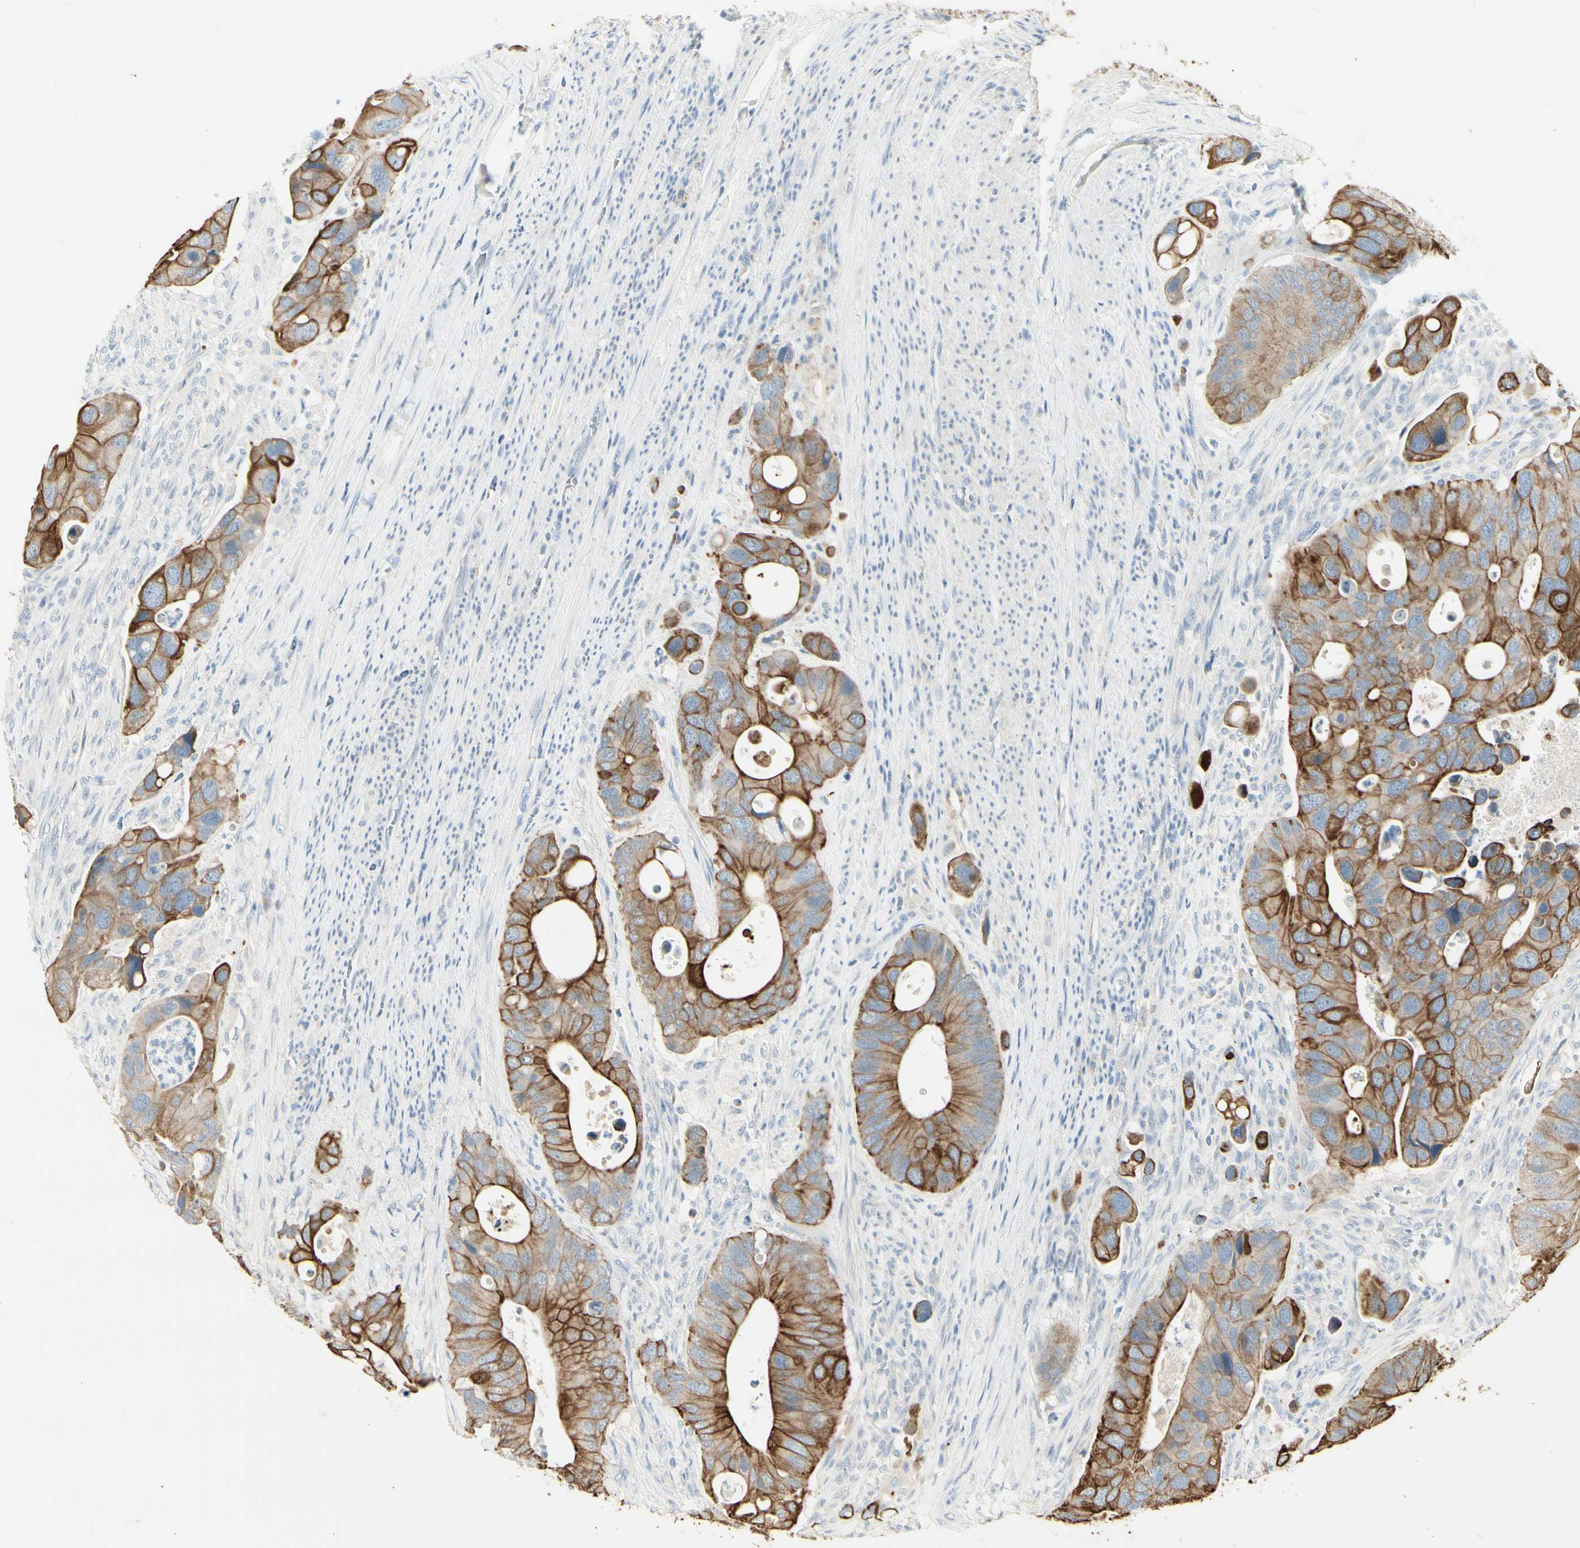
{"staining": {"intensity": "strong", "quantity": ">75%", "location": "cytoplasmic/membranous"}, "tissue": "colorectal cancer", "cell_type": "Tumor cells", "image_type": "cancer", "snomed": [{"axis": "morphology", "description": "Adenocarcinoma, NOS"}, {"axis": "topography", "description": "Rectum"}], "caption": "DAB immunohistochemical staining of human colorectal cancer exhibits strong cytoplasmic/membranous protein positivity in about >75% of tumor cells.", "gene": "SKIL", "patient": {"sex": "female", "age": 57}}